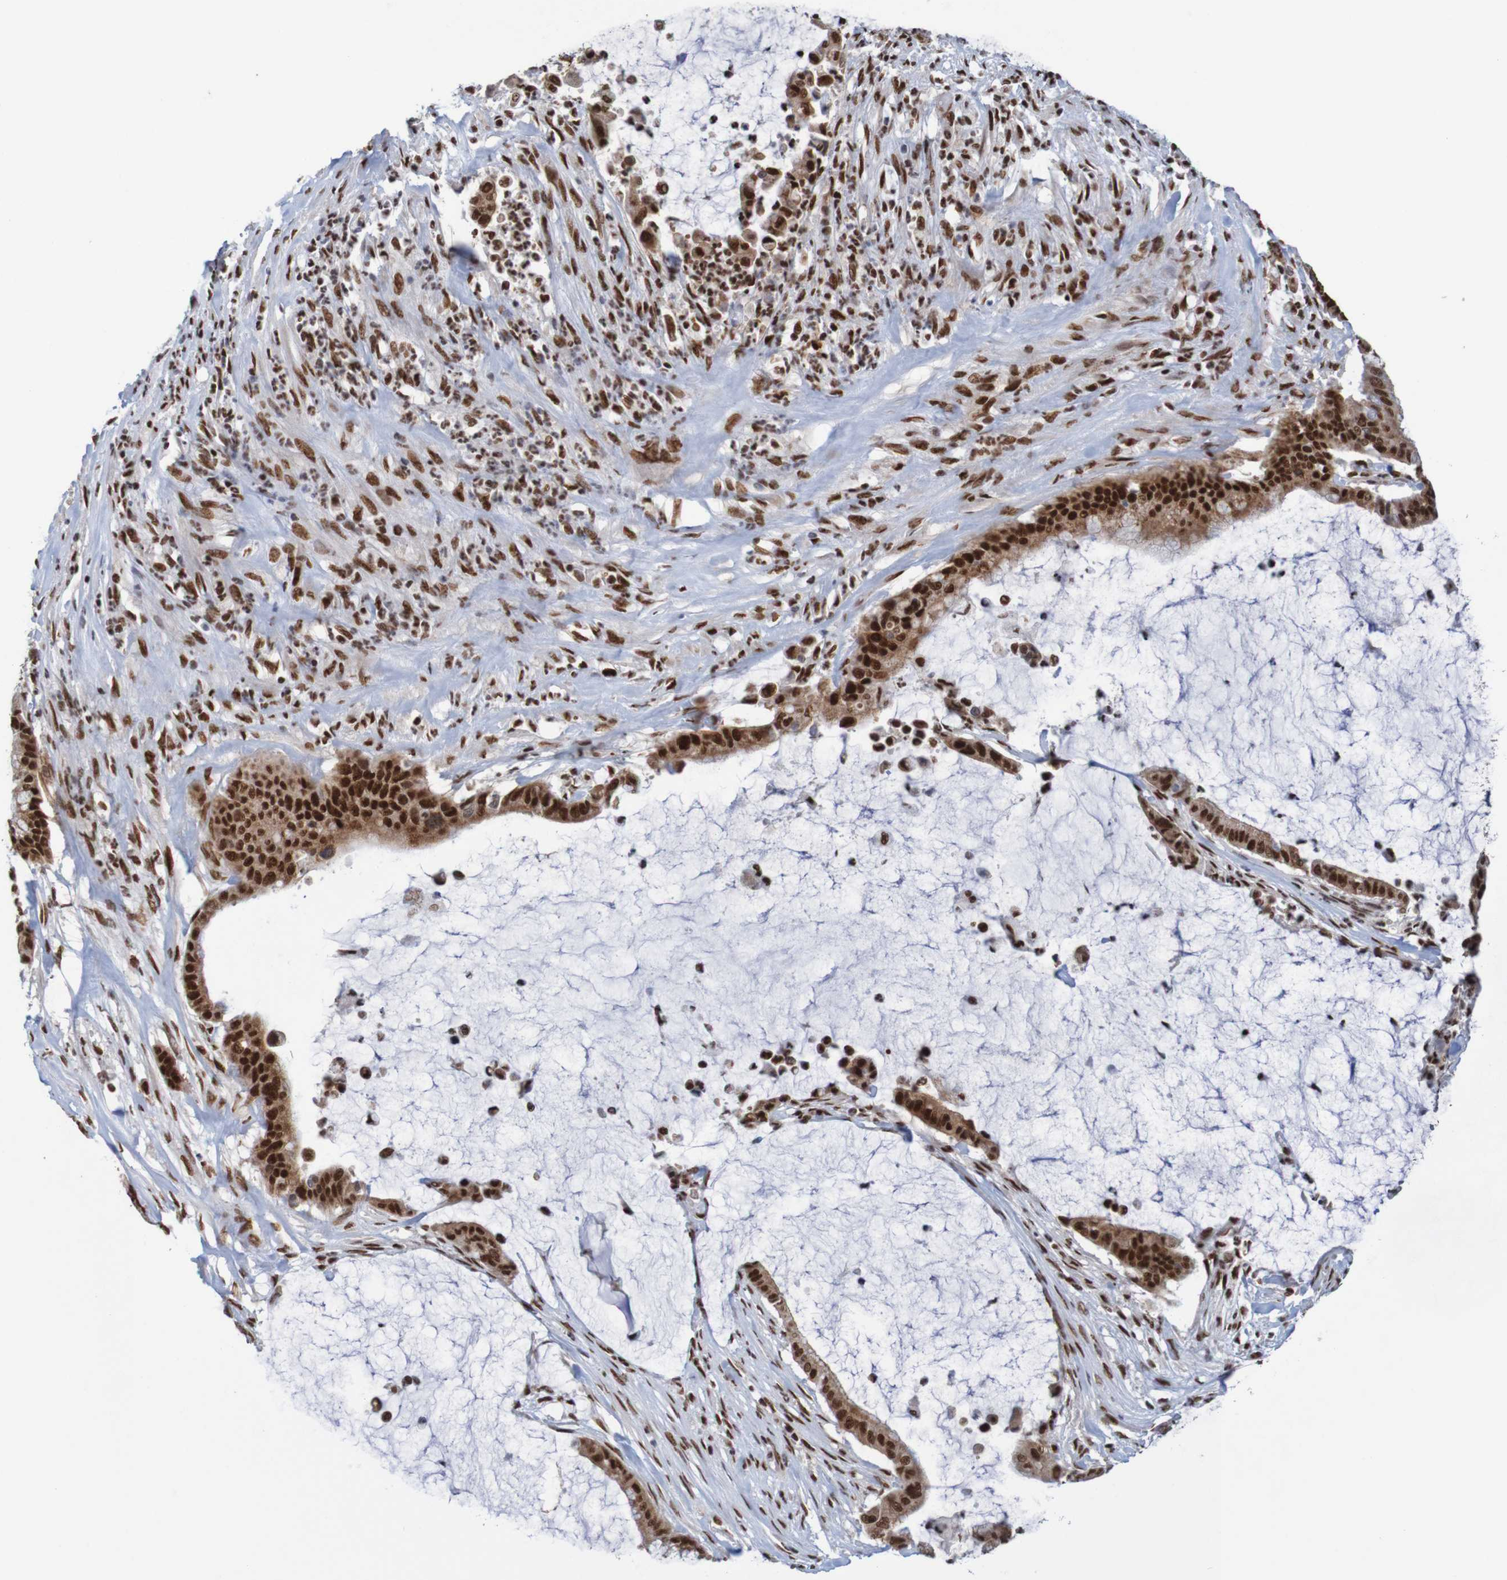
{"staining": {"intensity": "strong", "quantity": ">75%", "location": "nuclear"}, "tissue": "pancreatic cancer", "cell_type": "Tumor cells", "image_type": "cancer", "snomed": [{"axis": "morphology", "description": "Adenocarcinoma, NOS"}, {"axis": "topography", "description": "Pancreas"}], "caption": "A high amount of strong nuclear positivity is appreciated in about >75% of tumor cells in pancreatic adenocarcinoma tissue.", "gene": "THRAP3", "patient": {"sex": "male", "age": 41}}